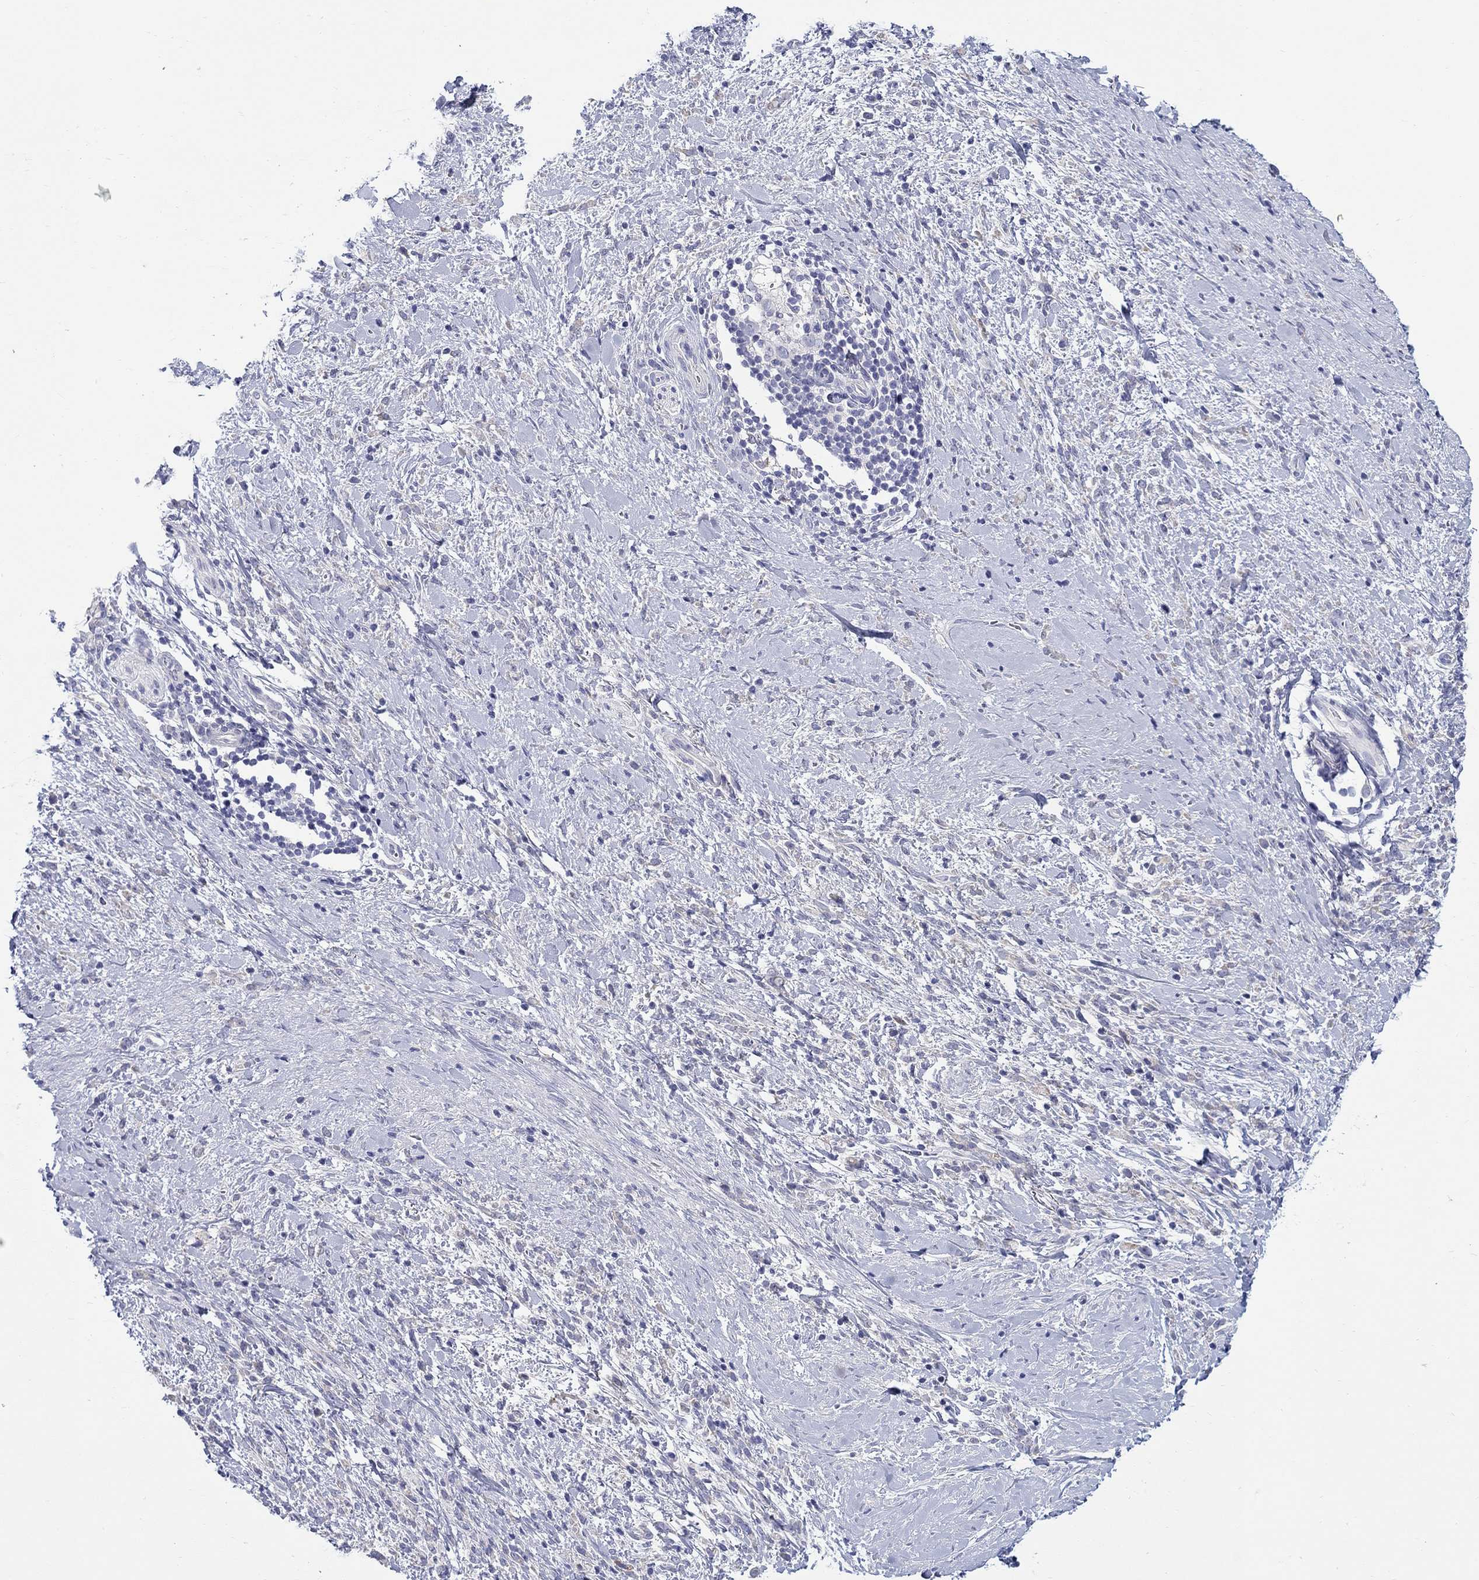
{"staining": {"intensity": "negative", "quantity": "none", "location": "none"}, "tissue": "stomach cancer", "cell_type": "Tumor cells", "image_type": "cancer", "snomed": [{"axis": "morphology", "description": "Adenocarcinoma, NOS"}, {"axis": "topography", "description": "Stomach"}], "caption": "Tumor cells are negative for brown protein staining in stomach cancer (adenocarcinoma).", "gene": "QRFPR", "patient": {"sex": "female", "age": 57}}